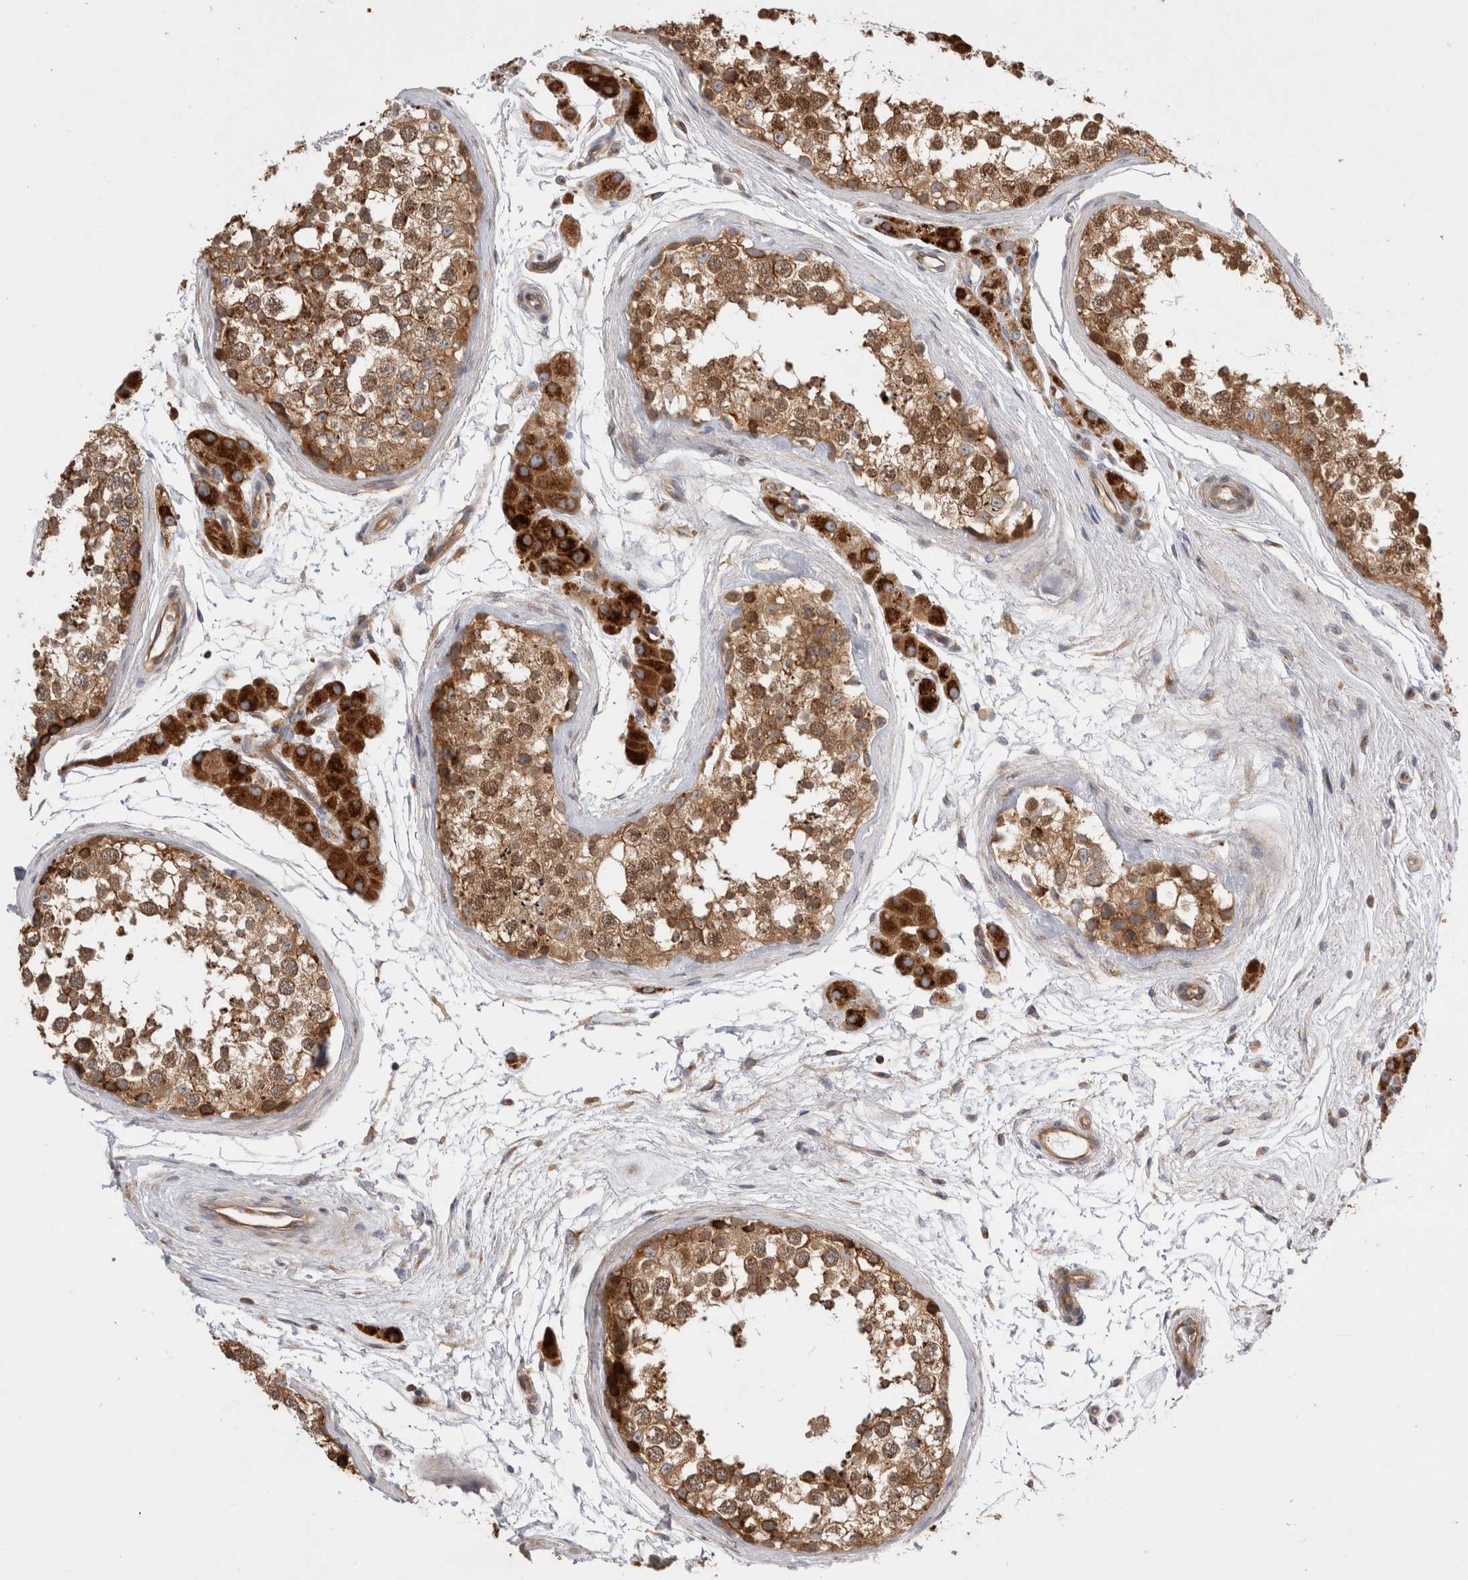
{"staining": {"intensity": "moderate", "quantity": ">75%", "location": "cytoplasmic/membranous"}, "tissue": "testis", "cell_type": "Cells in seminiferous ducts", "image_type": "normal", "snomed": [{"axis": "morphology", "description": "Normal tissue, NOS"}, {"axis": "topography", "description": "Testis"}], "caption": "Immunohistochemical staining of unremarkable human testis shows >75% levels of moderate cytoplasmic/membranous protein staining in about >75% of cells in seminiferous ducts. The staining was performed using DAB (3,3'-diaminobenzidine), with brown indicating positive protein expression. Nuclei are stained blue with hematoxylin.", "gene": "PDCD10", "patient": {"sex": "male", "age": 56}}